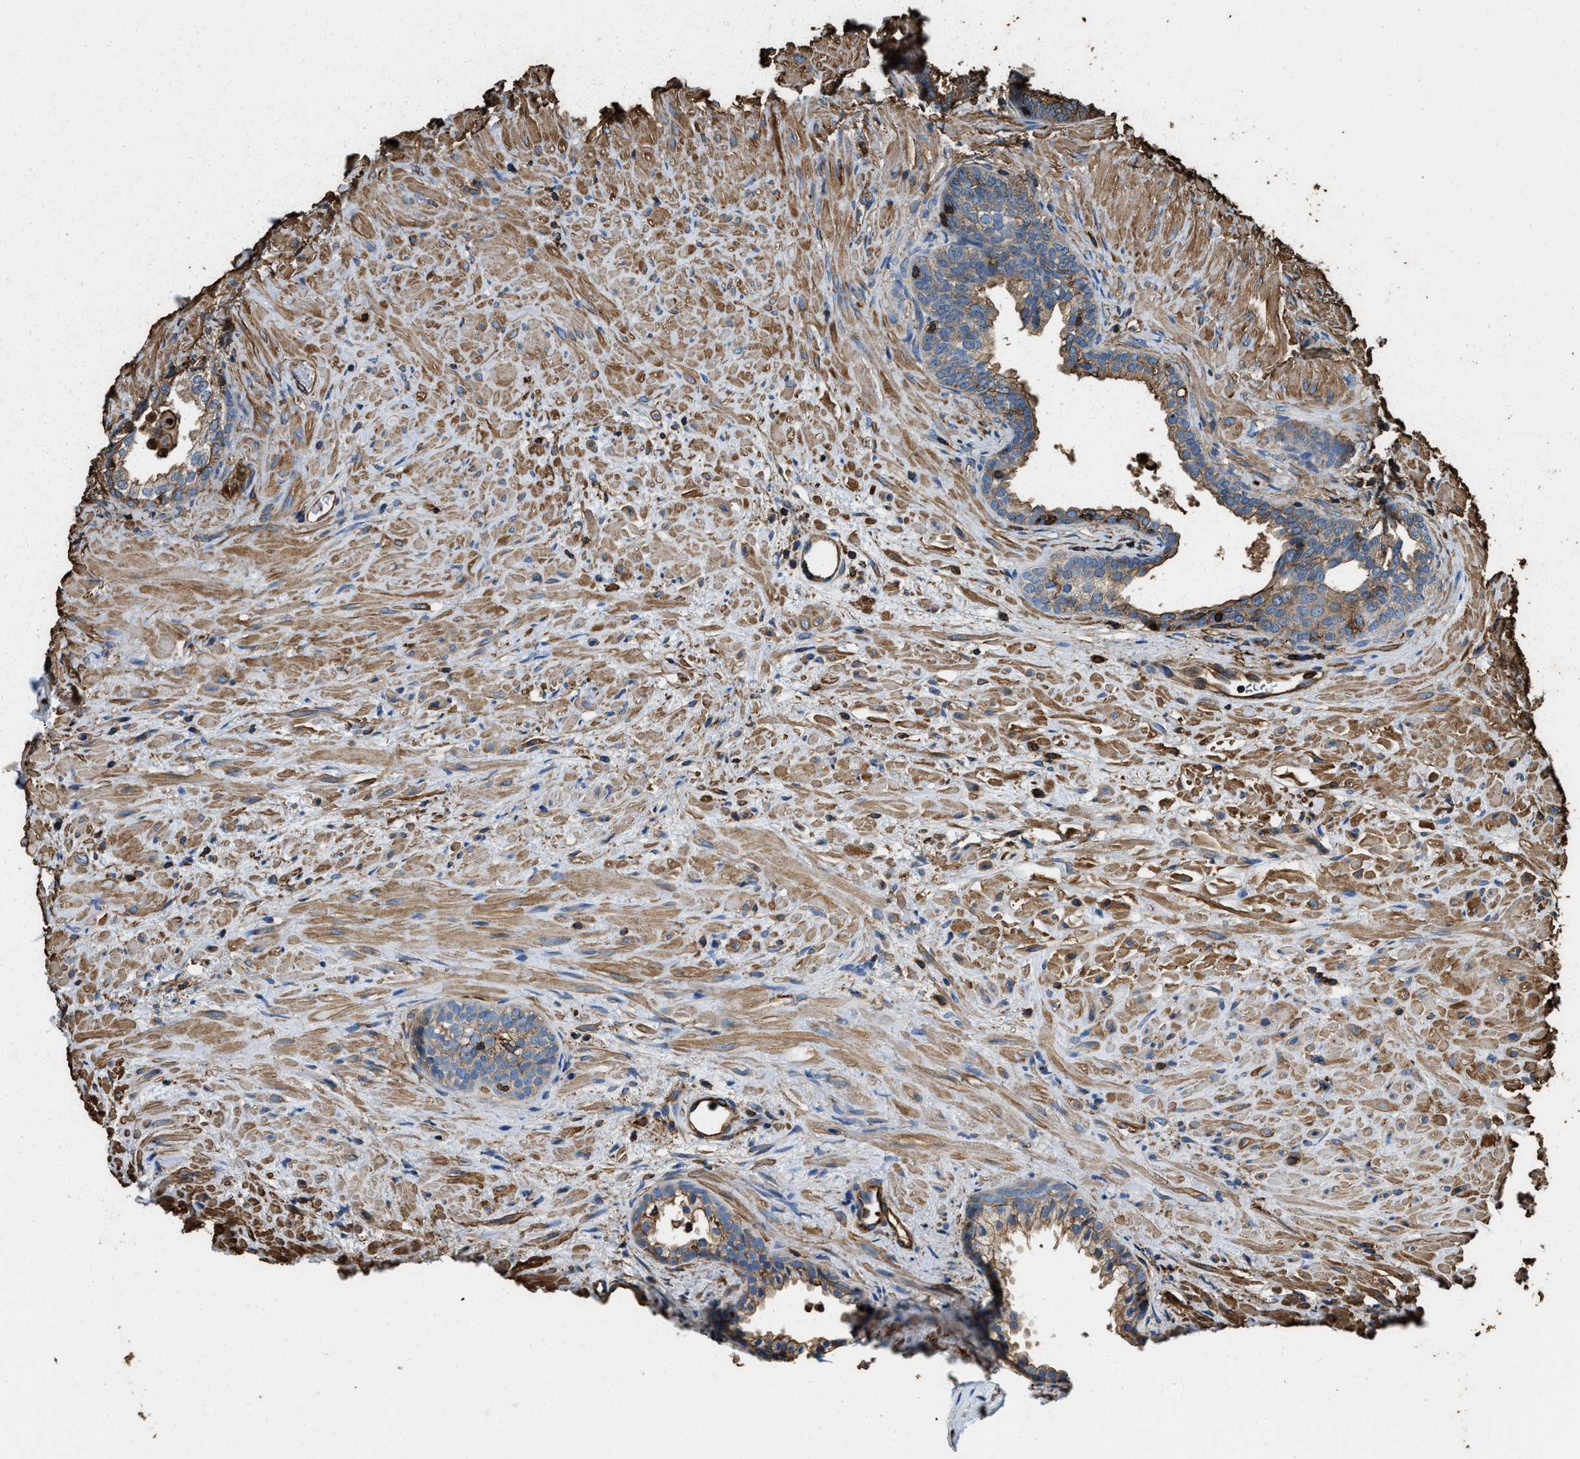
{"staining": {"intensity": "moderate", "quantity": "25%-75%", "location": "cytoplasmic/membranous"}, "tissue": "prostate", "cell_type": "Glandular cells", "image_type": "normal", "snomed": [{"axis": "morphology", "description": "Normal tissue, NOS"}, {"axis": "topography", "description": "Prostate"}], "caption": "This photomicrograph exhibits unremarkable prostate stained with immunohistochemistry (IHC) to label a protein in brown. The cytoplasmic/membranous of glandular cells show moderate positivity for the protein. Nuclei are counter-stained blue.", "gene": "ACCS", "patient": {"sex": "male", "age": 76}}